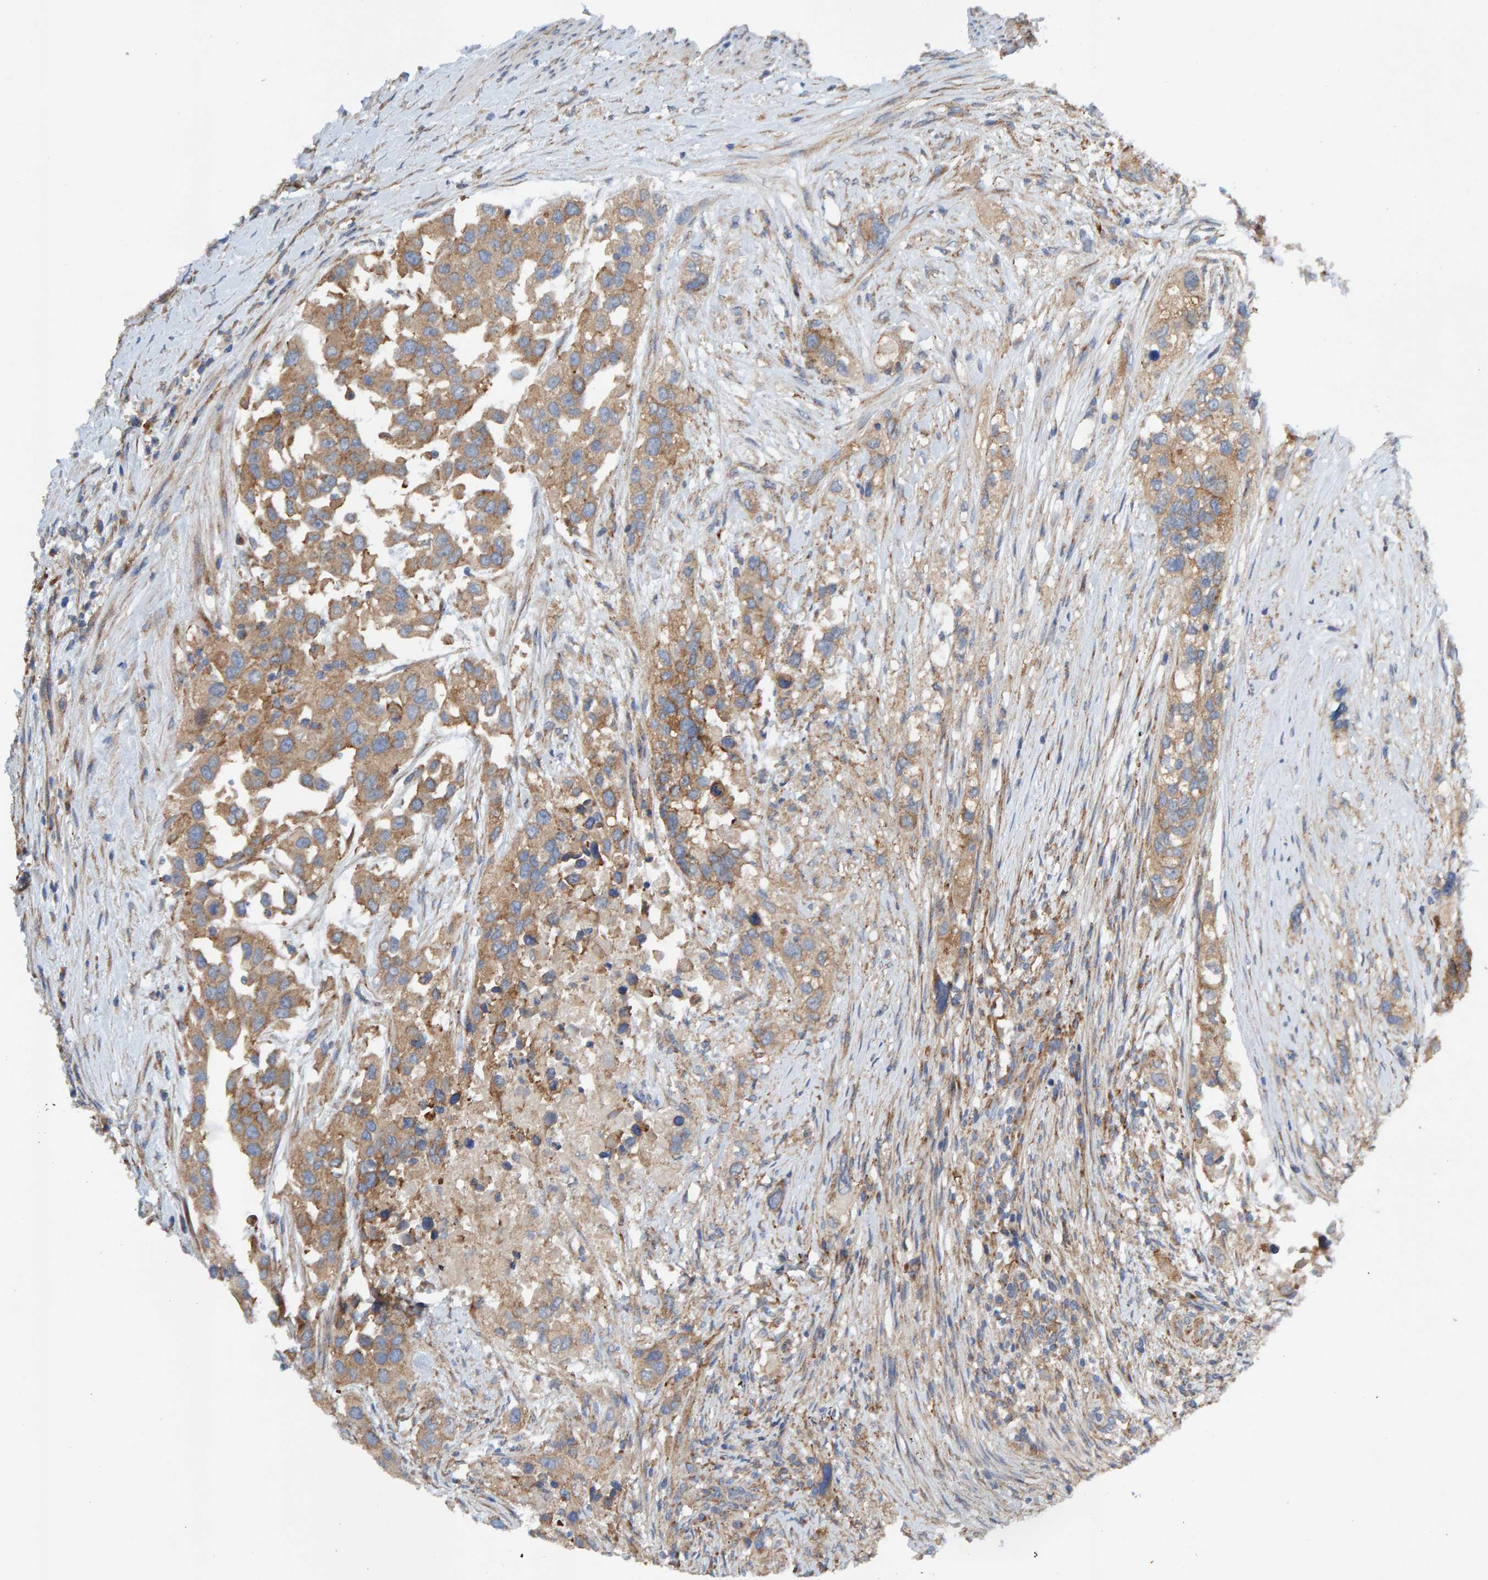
{"staining": {"intensity": "moderate", "quantity": ">75%", "location": "cytoplasmic/membranous"}, "tissue": "urothelial cancer", "cell_type": "Tumor cells", "image_type": "cancer", "snomed": [{"axis": "morphology", "description": "Urothelial carcinoma, High grade"}, {"axis": "topography", "description": "Urinary bladder"}], "caption": "Immunohistochemical staining of urothelial cancer displays medium levels of moderate cytoplasmic/membranous staining in approximately >75% of tumor cells. (Brightfield microscopy of DAB IHC at high magnification).", "gene": "MKLN1", "patient": {"sex": "female", "age": 80}}